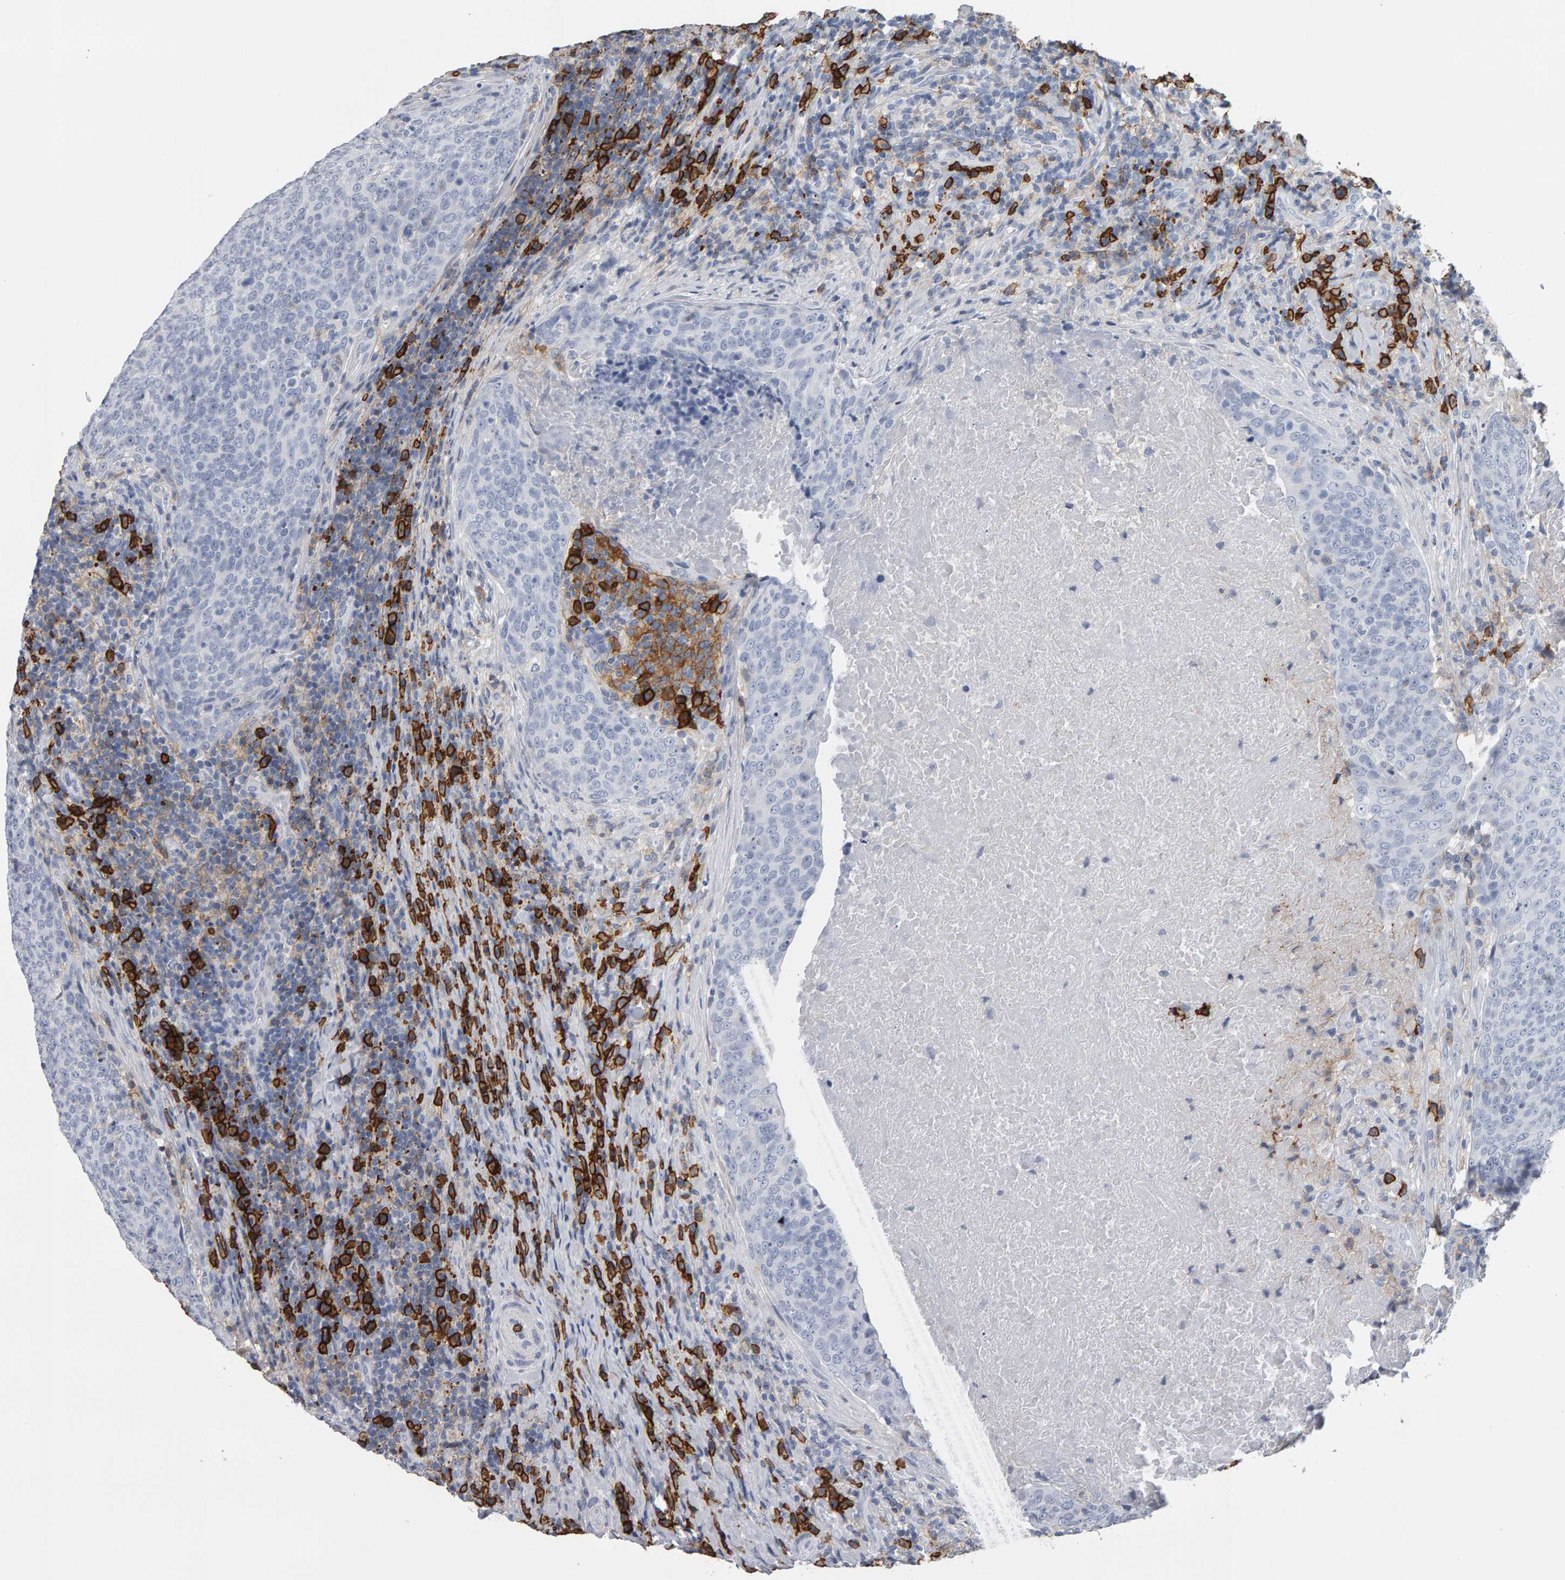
{"staining": {"intensity": "negative", "quantity": "none", "location": "none"}, "tissue": "head and neck cancer", "cell_type": "Tumor cells", "image_type": "cancer", "snomed": [{"axis": "morphology", "description": "Squamous cell carcinoma, NOS"}, {"axis": "morphology", "description": "Squamous cell carcinoma, metastatic, NOS"}, {"axis": "topography", "description": "Lymph node"}, {"axis": "topography", "description": "Head-Neck"}], "caption": "This histopathology image is of squamous cell carcinoma (head and neck) stained with immunohistochemistry (IHC) to label a protein in brown with the nuclei are counter-stained blue. There is no staining in tumor cells.", "gene": "CD38", "patient": {"sex": "male", "age": 62}}